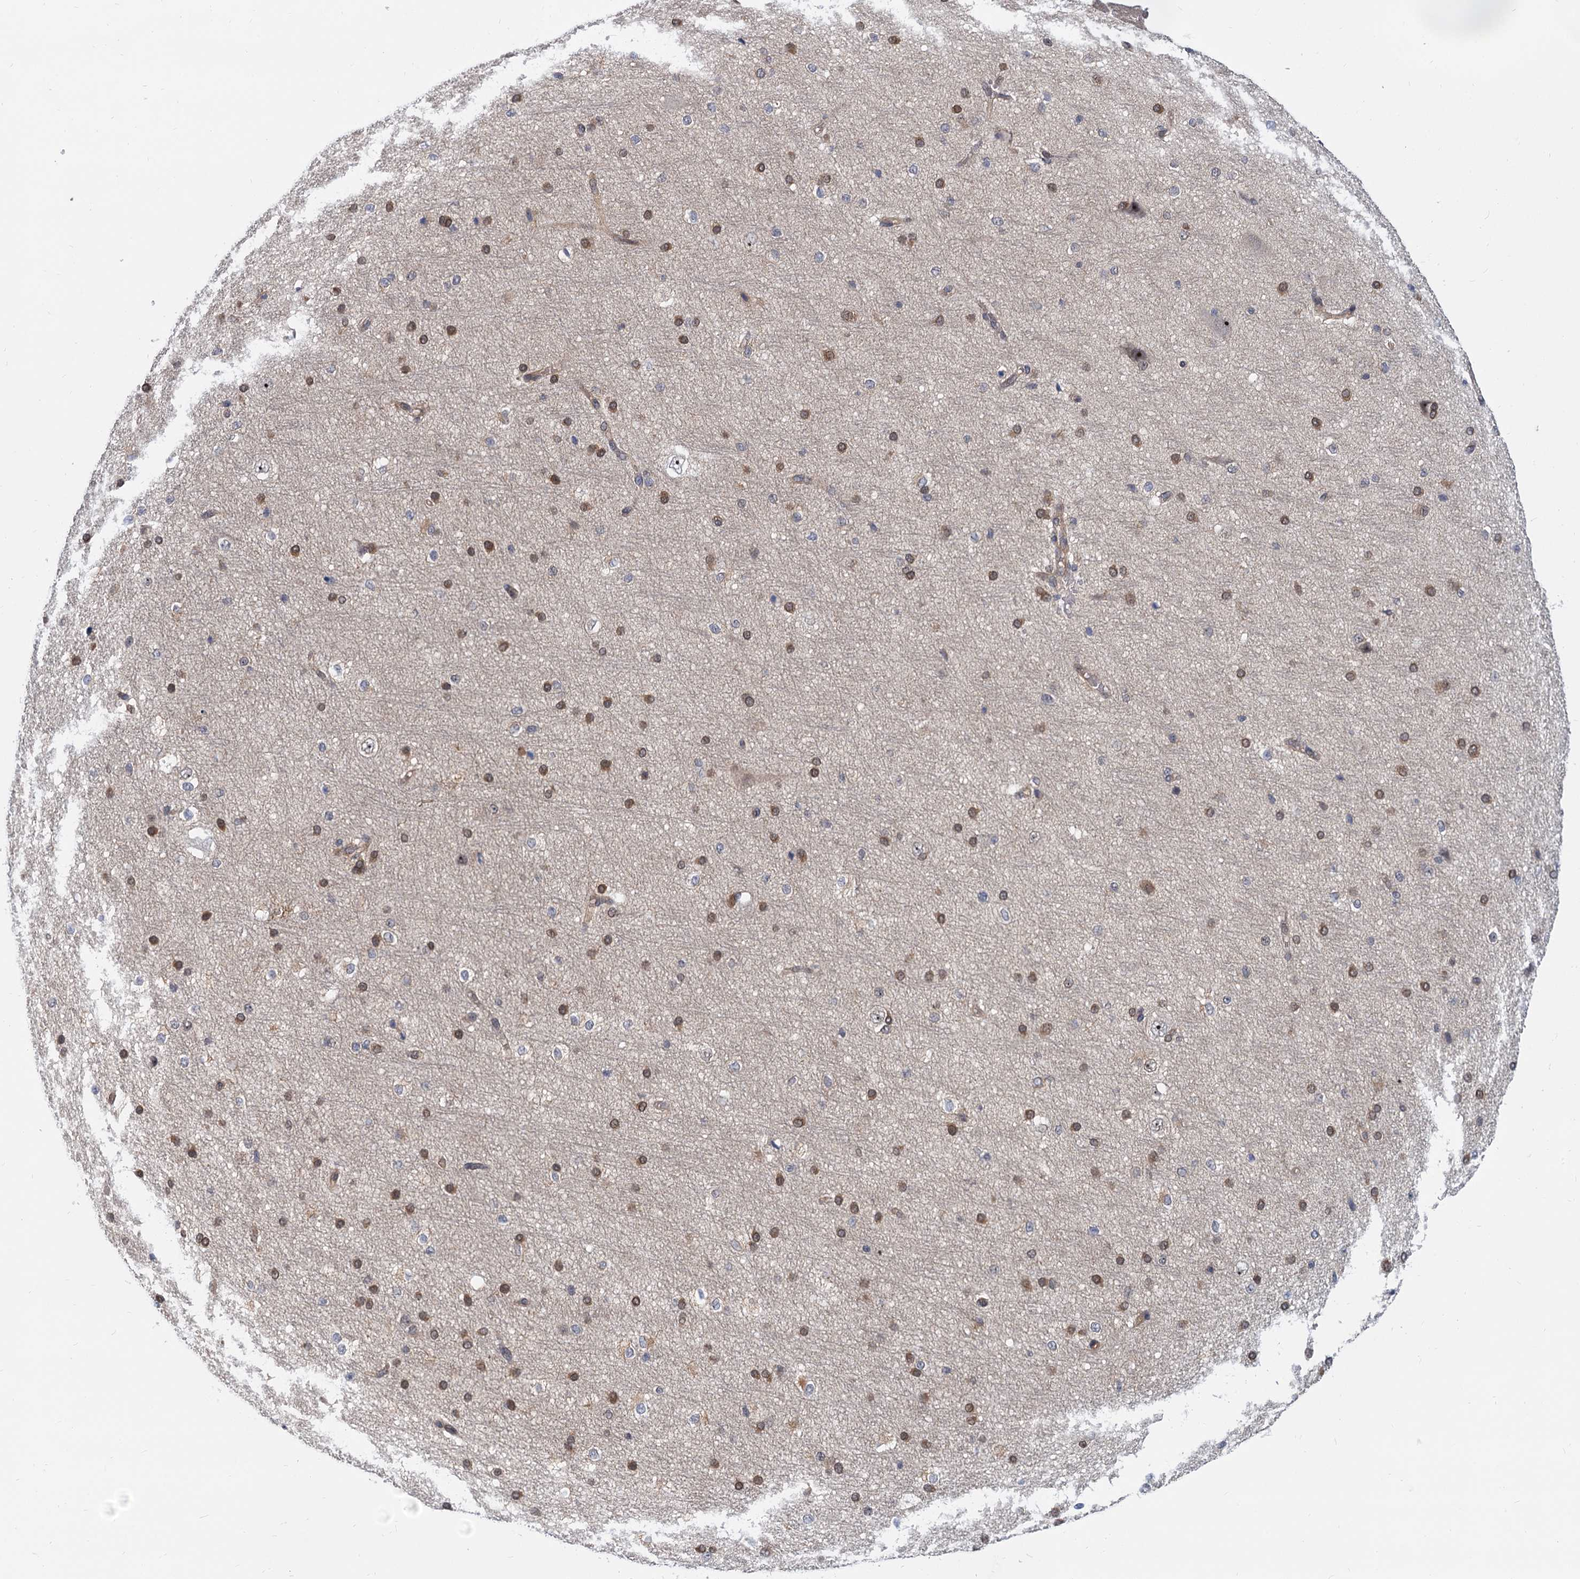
{"staining": {"intensity": "moderate", "quantity": "25%-75%", "location": "cytoplasmic/membranous"}, "tissue": "cerebral cortex", "cell_type": "Endothelial cells", "image_type": "normal", "snomed": [{"axis": "morphology", "description": "Normal tissue, NOS"}, {"axis": "morphology", "description": "Developmental malformation"}, {"axis": "topography", "description": "Cerebral cortex"}], "caption": "Moderate cytoplasmic/membranous protein positivity is seen in about 25%-75% of endothelial cells in cerebral cortex.", "gene": "SNX15", "patient": {"sex": "female", "age": 30}}